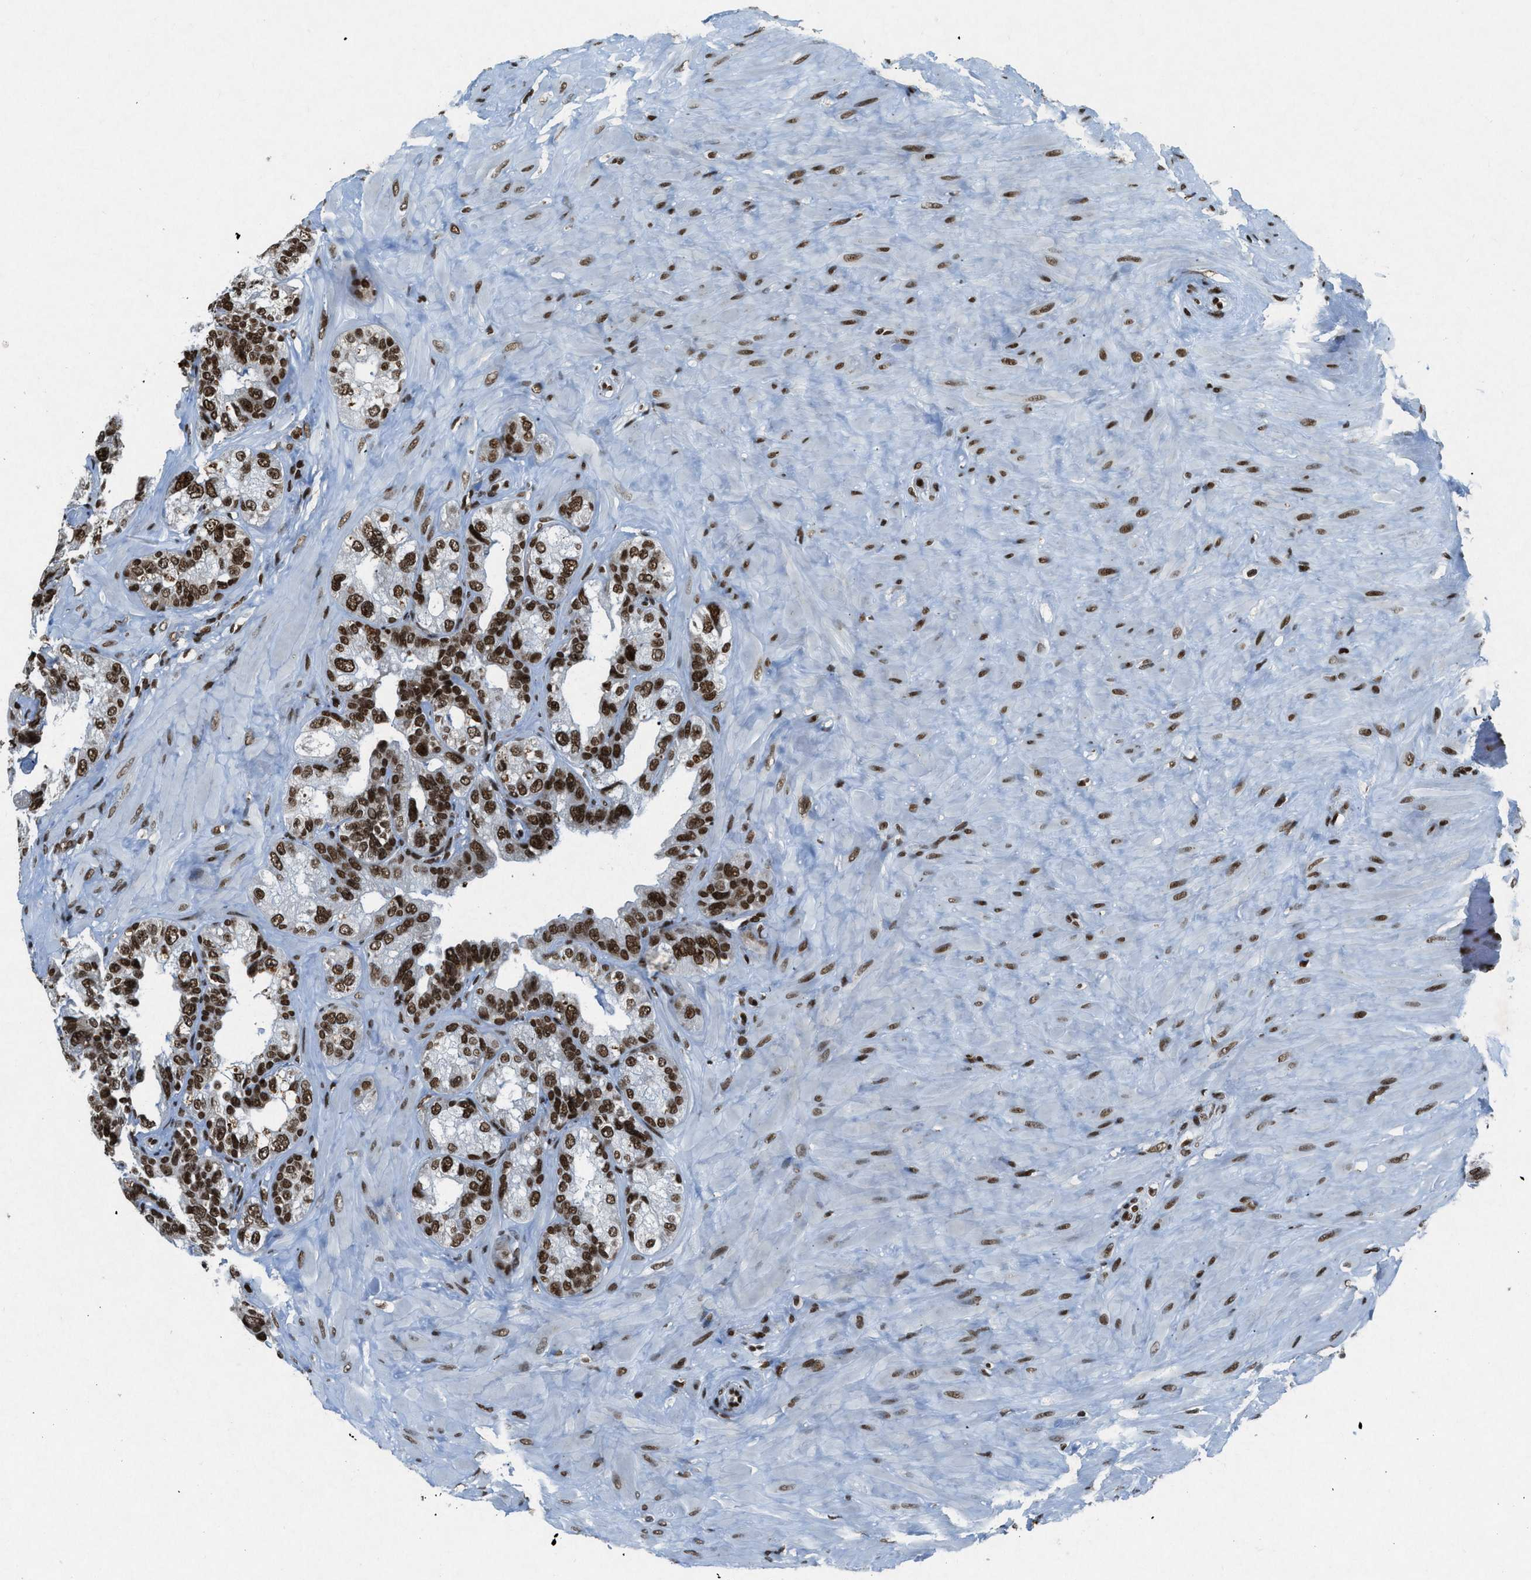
{"staining": {"intensity": "strong", "quantity": ">75%", "location": "nuclear"}, "tissue": "seminal vesicle", "cell_type": "Glandular cells", "image_type": "normal", "snomed": [{"axis": "morphology", "description": "Normal tissue, NOS"}, {"axis": "topography", "description": "Seminal veicle"}], "caption": "Immunohistochemical staining of unremarkable human seminal vesicle displays high levels of strong nuclear positivity in approximately >75% of glandular cells. (brown staining indicates protein expression, while blue staining denotes nuclei).", "gene": "NXF1", "patient": {"sex": "male", "age": 68}}